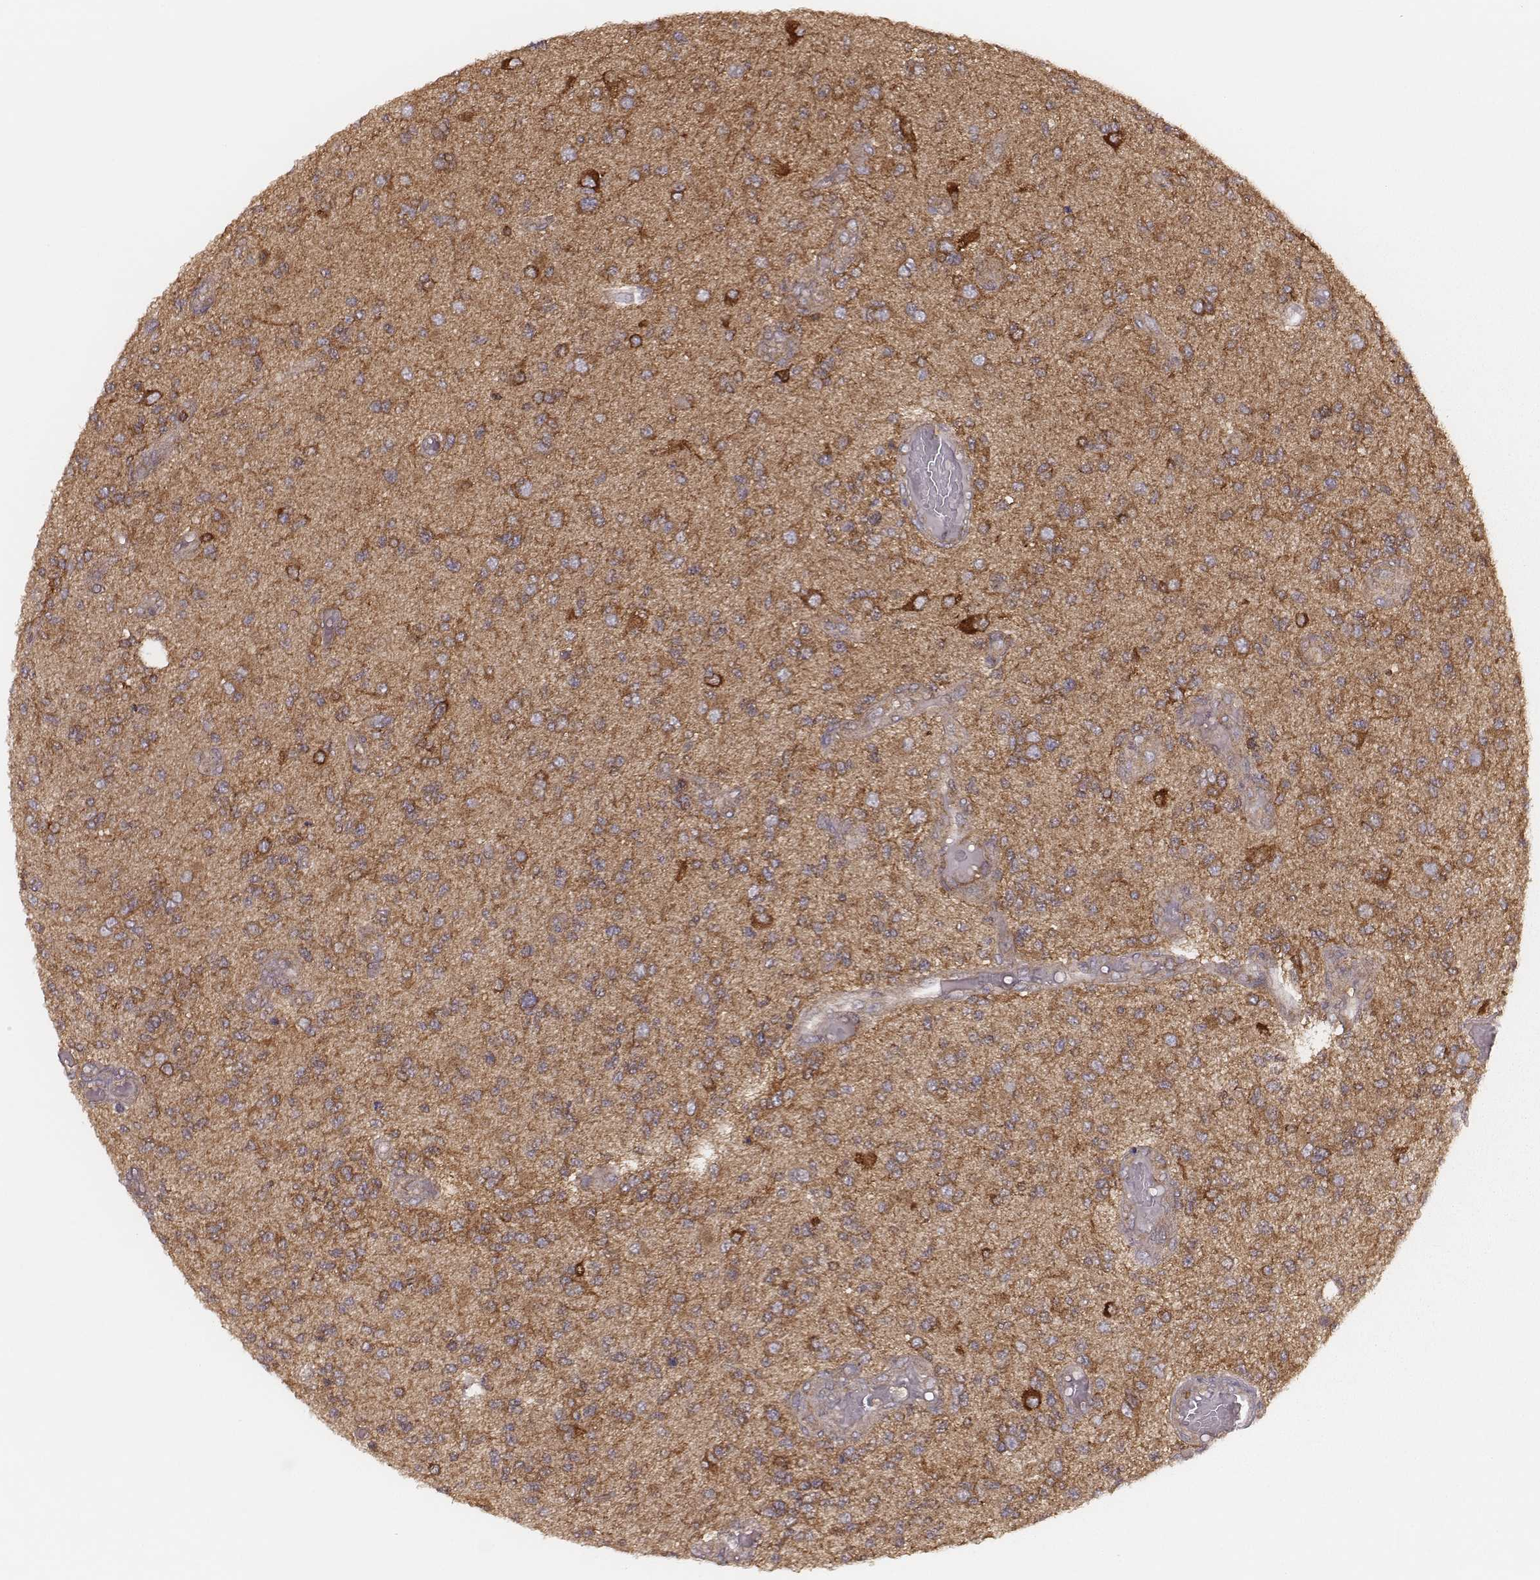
{"staining": {"intensity": "moderate", "quantity": ">75%", "location": "cytoplasmic/membranous"}, "tissue": "glioma", "cell_type": "Tumor cells", "image_type": "cancer", "snomed": [{"axis": "morphology", "description": "Glioma, malignant, High grade"}, {"axis": "topography", "description": "Brain"}], "caption": "The micrograph displays staining of malignant glioma (high-grade), revealing moderate cytoplasmic/membranous protein expression (brown color) within tumor cells. Nuclei are stained in blue.", "gene": "CARS1", "patient": {"sex": "female", "age": 63}}